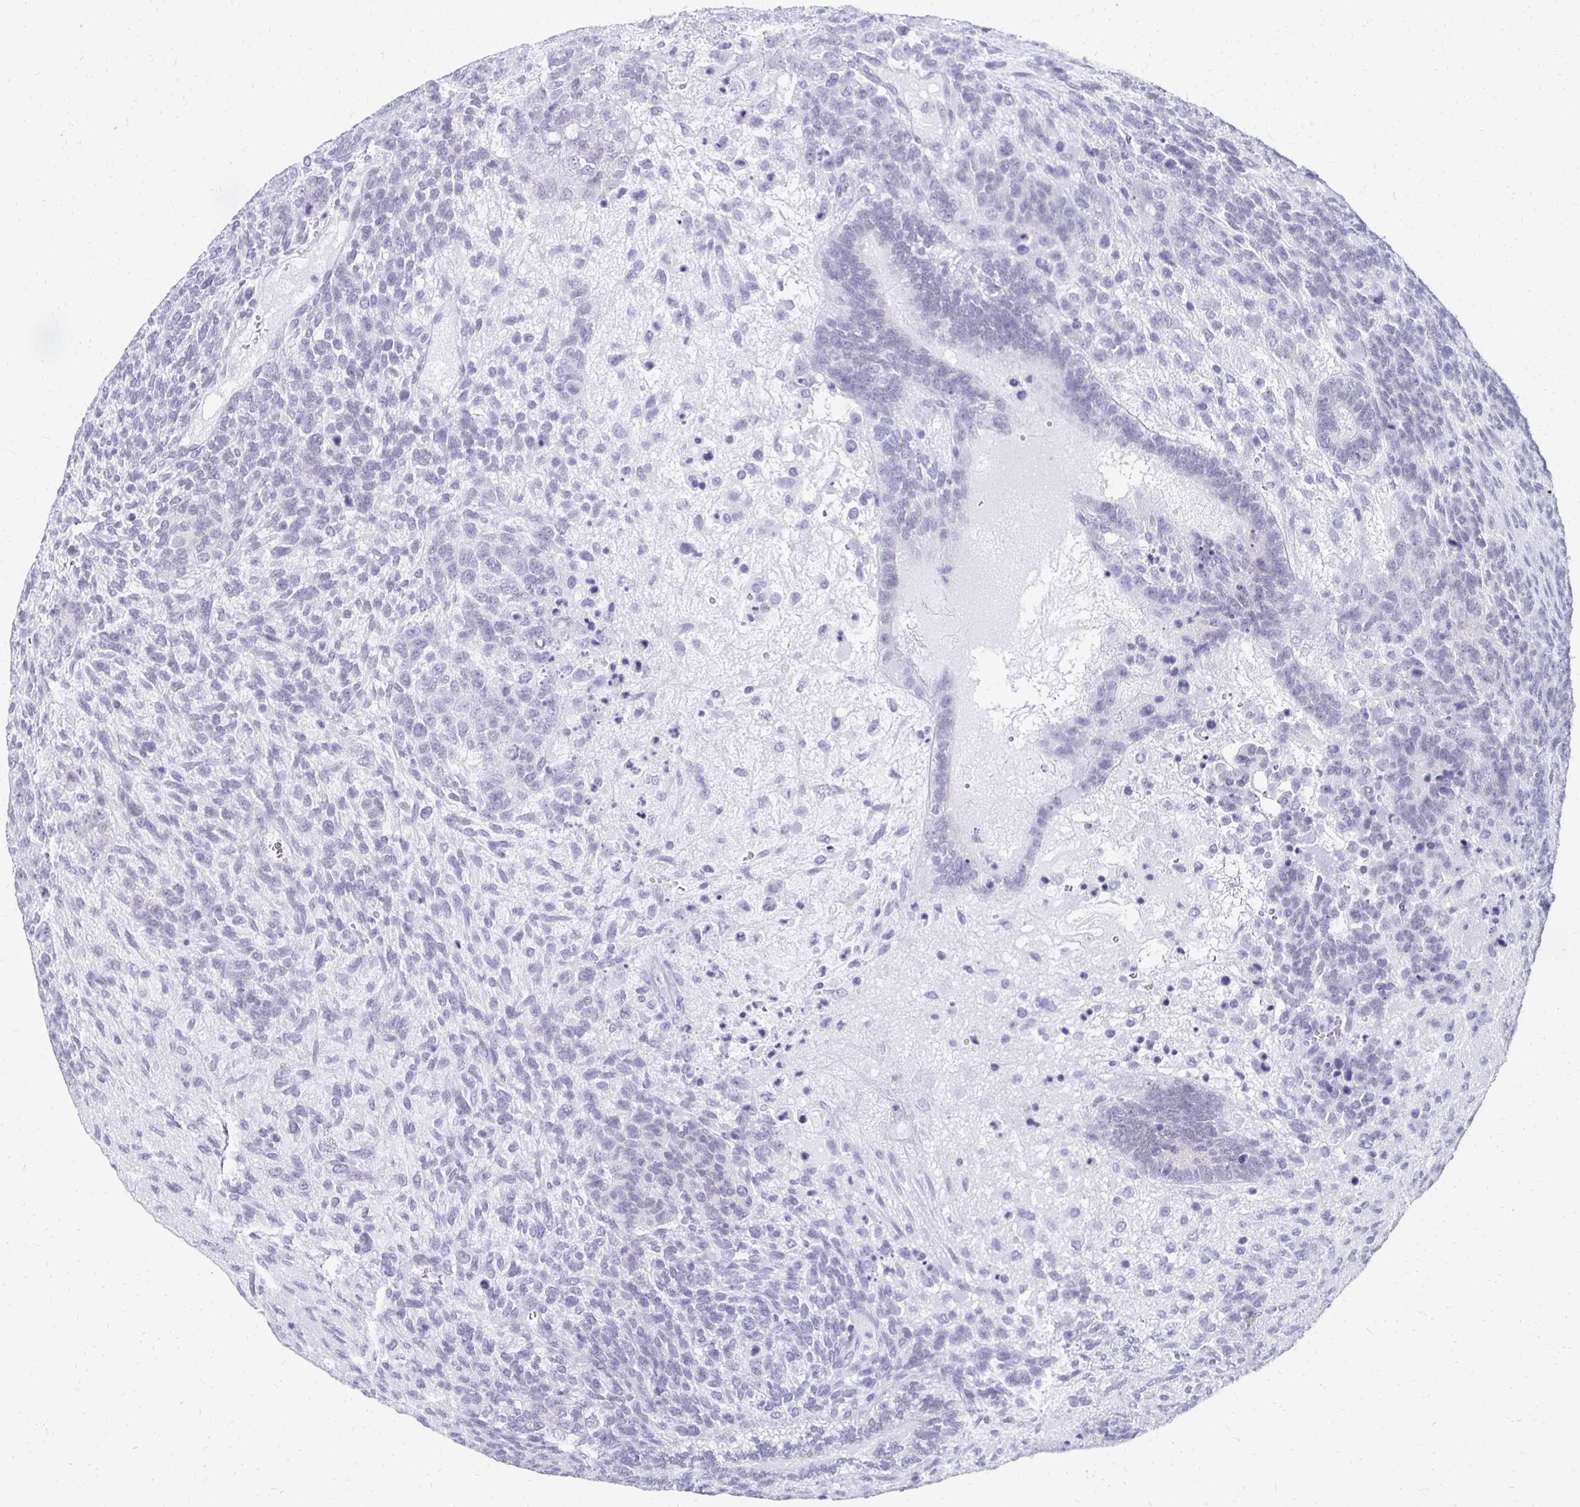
{"staining": {"intensity": "negative", "quantity": "none", "location": "none"}, "tissue": "testis cancer", "cell_type": "Tumor cells", "image_type": "cancer", "snomed": [{"axis": "morphology", "description": "Normal tissue, NOS"}, {"axis": "morphology", "description": "Carcinoma, Embryonal, NOS"}, {"axis": "topography", "description": "Testis"}, {"axis": "topography", "description": "Epididymis"}], "caption": "Immunohistochemistry of human testis cancer displays no staining in tumor cells. (Stains: DAB immunohistochemistry (IHC) with hematoxylin counter stain, Microscopy: brightfield microscopy at high magnification).", "gene": "SYCP3", "patient": {"sex": "male", "age": 23}}